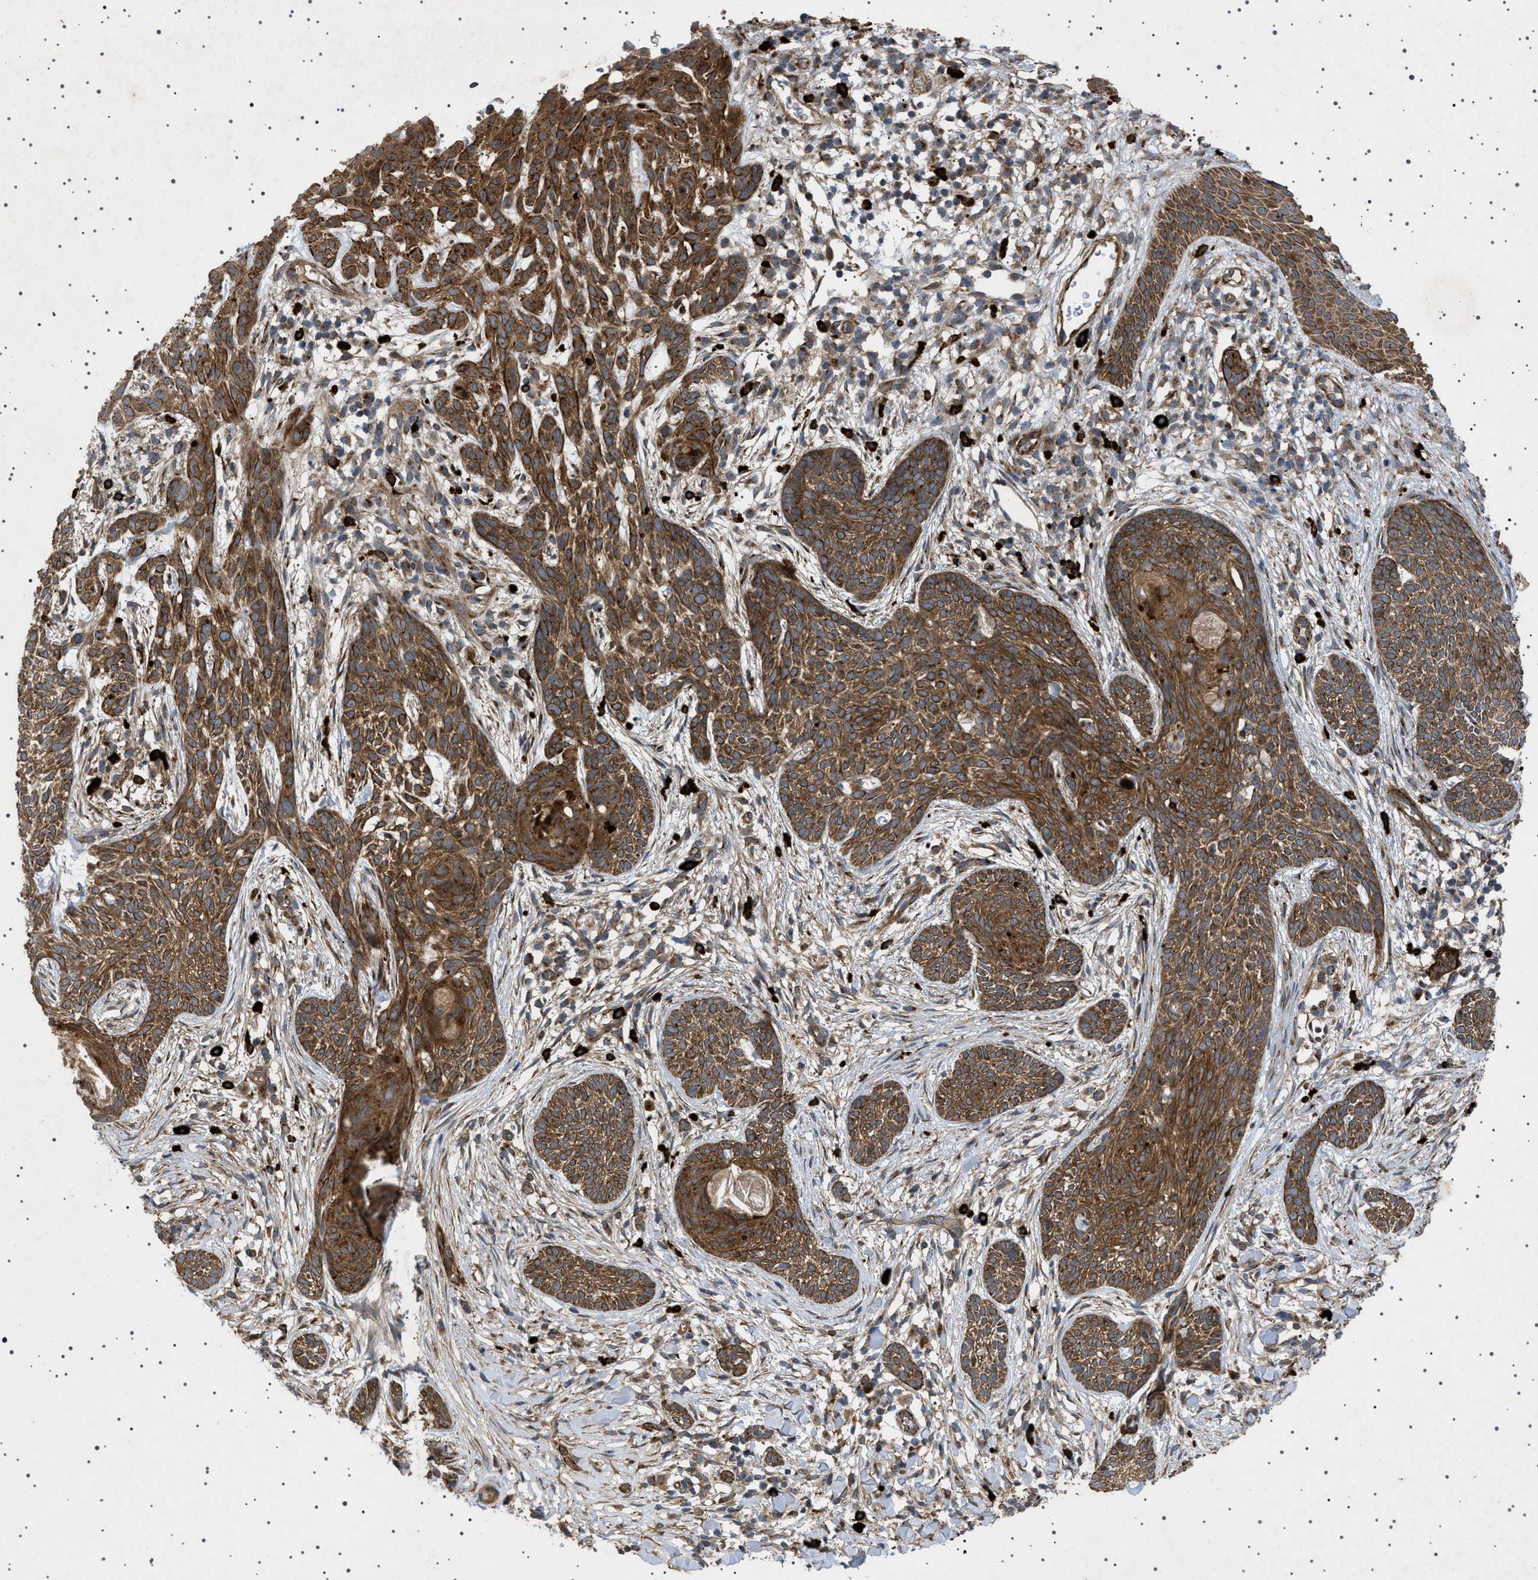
{"staining": {"intensity": "strong", "quantity": ">75%", "location": "cytoplasmic/membranous"}, "tissue": "skin cancer", "cell_type": "Tumor cells", "image_type": "cancer", "snomed": [{"axis": "morphology", "description": "Basal cell carcinoma"}, {"axis": "topography", "description": "Skin"}], "caption": "Skin basal cell carcinoma stained for a protein demonstrates strong cytoplasmic/membranous positivity in tumor cells.", "gene": "CCDC186", "patient": {"sex": "female", "age": 59}}